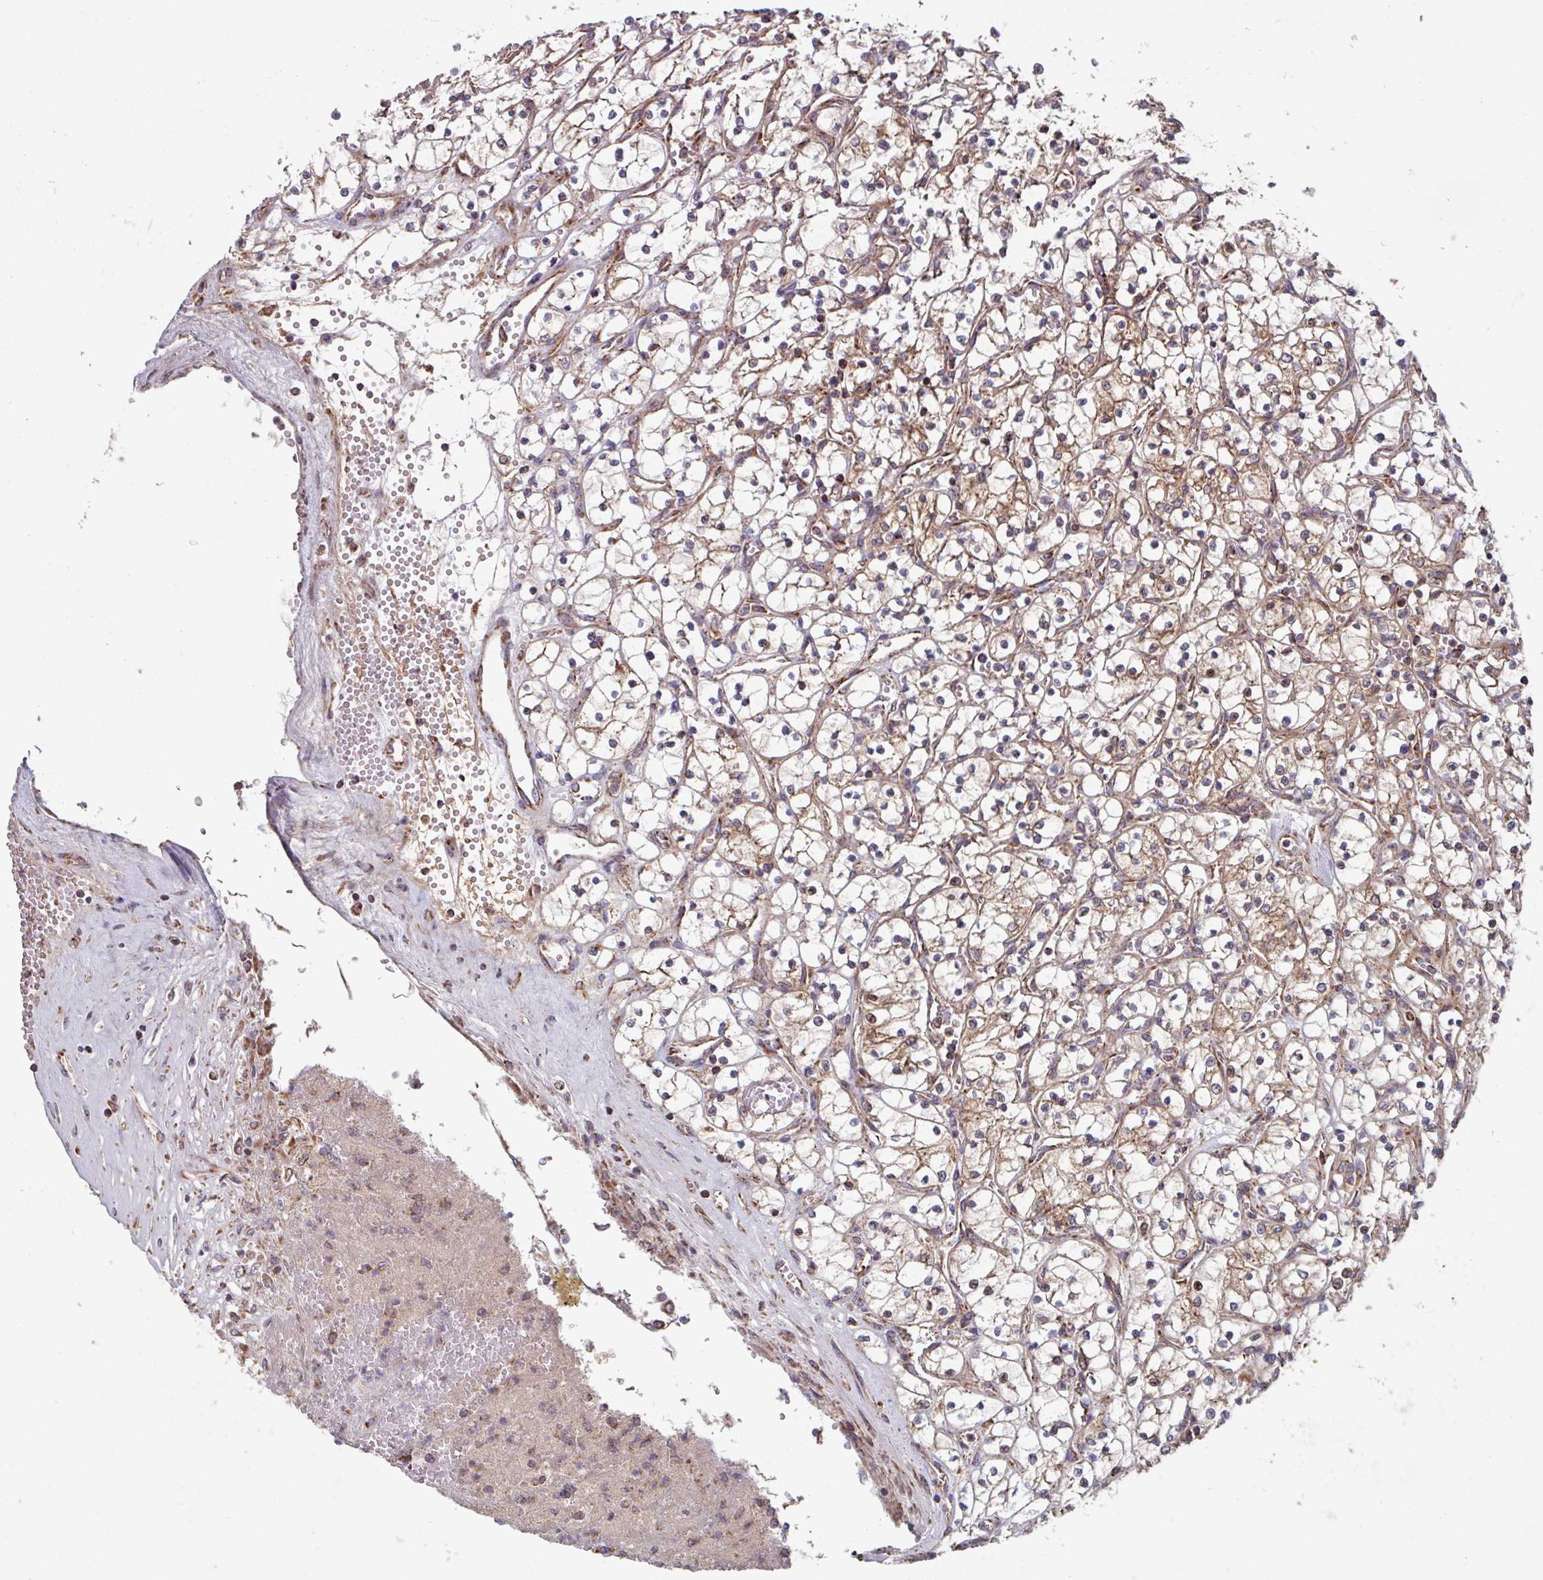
{"staining": {"intensity": "moderate", "quantity": ">75%", "location": "cytoplasmic/membranous"}, "tissue": "renal cancer", "cell_type": "Tumor cells", "image_type": "cancer", "snomed": [{"axis": "morphology", "description": "Adenocarcinoma, NOS"}, {"axis": "topography", "description": "Kidney"}], "caption": "Renal cancer (adenocarcinoma) tissue demonstrates moderate cytoplasmic/membranous expression in about >75% of tumor cells, visualized by immunohistochemistry.", "gene": "COX7C", "patient": {"sex": "female", "age": 69}}